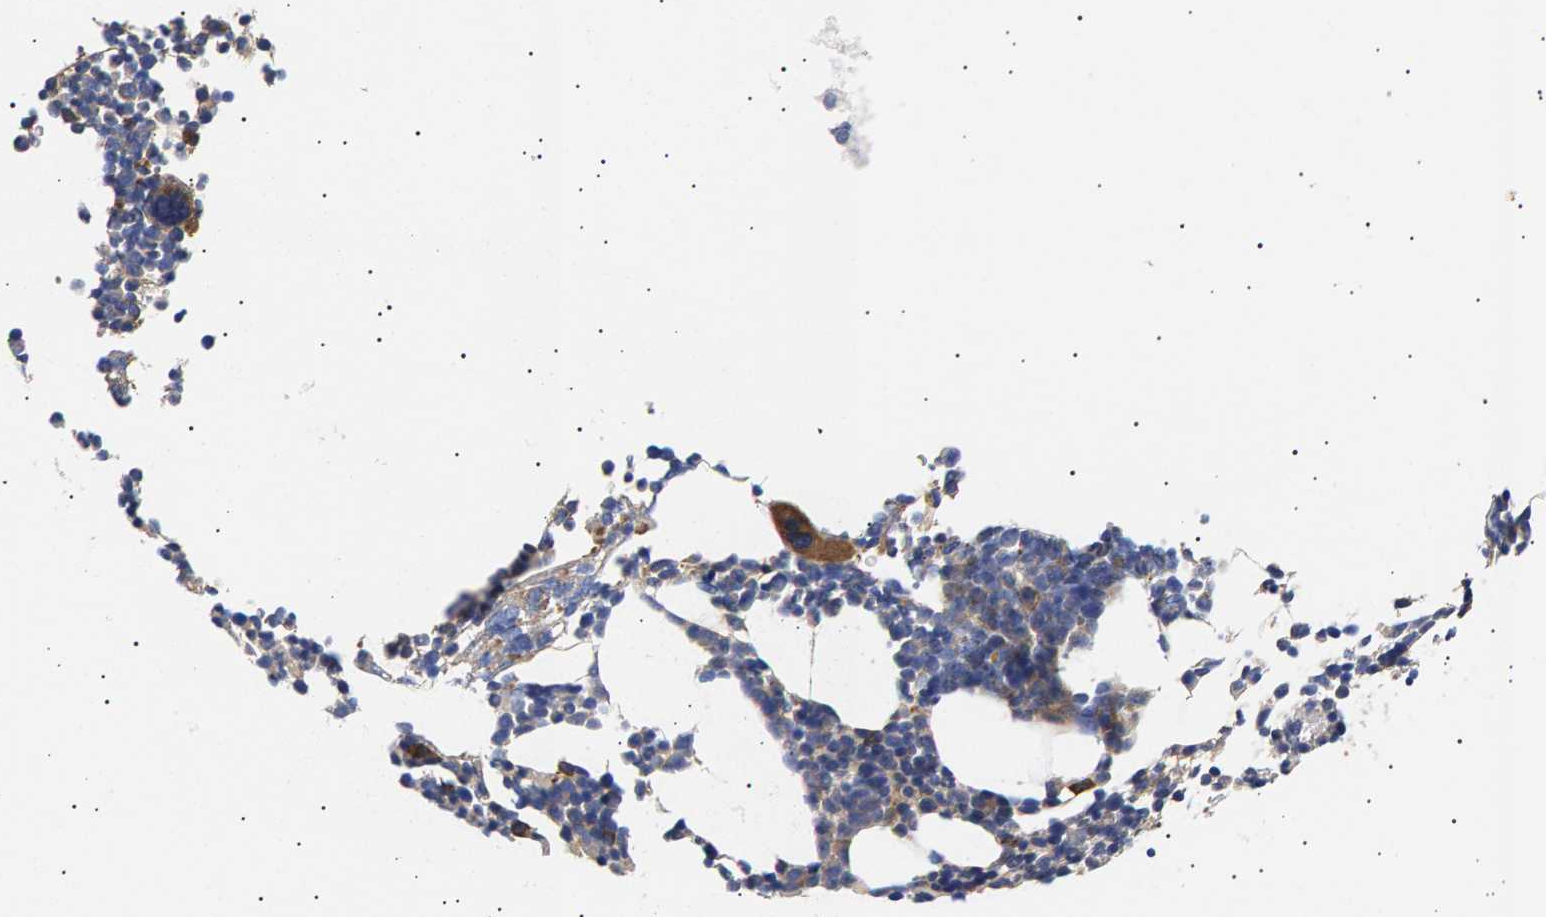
{"staining": {"intensity": "moderate", "quantity": "<25%", "location": "cytoplasmic/membranous"}, "tissue": "bone marrow", "cell_type": "Hematopoietic cells", "image_type": "normal", "snomed": [{"axis": "morphology", "description": "Normal tissue, NOS"}, {"axis": "morphology", "description": "Inflammation, NOS"}, {"axis": "topography", "description": "Bone marrow"}], "caption": "Protein staining displays moderate cytoplasmic/membranous staining in approximately <25% of hematopoietic cells in normal bone marrow.", "gene": "ANKRD40", "patient": {"sex": "female", "age": 67}}